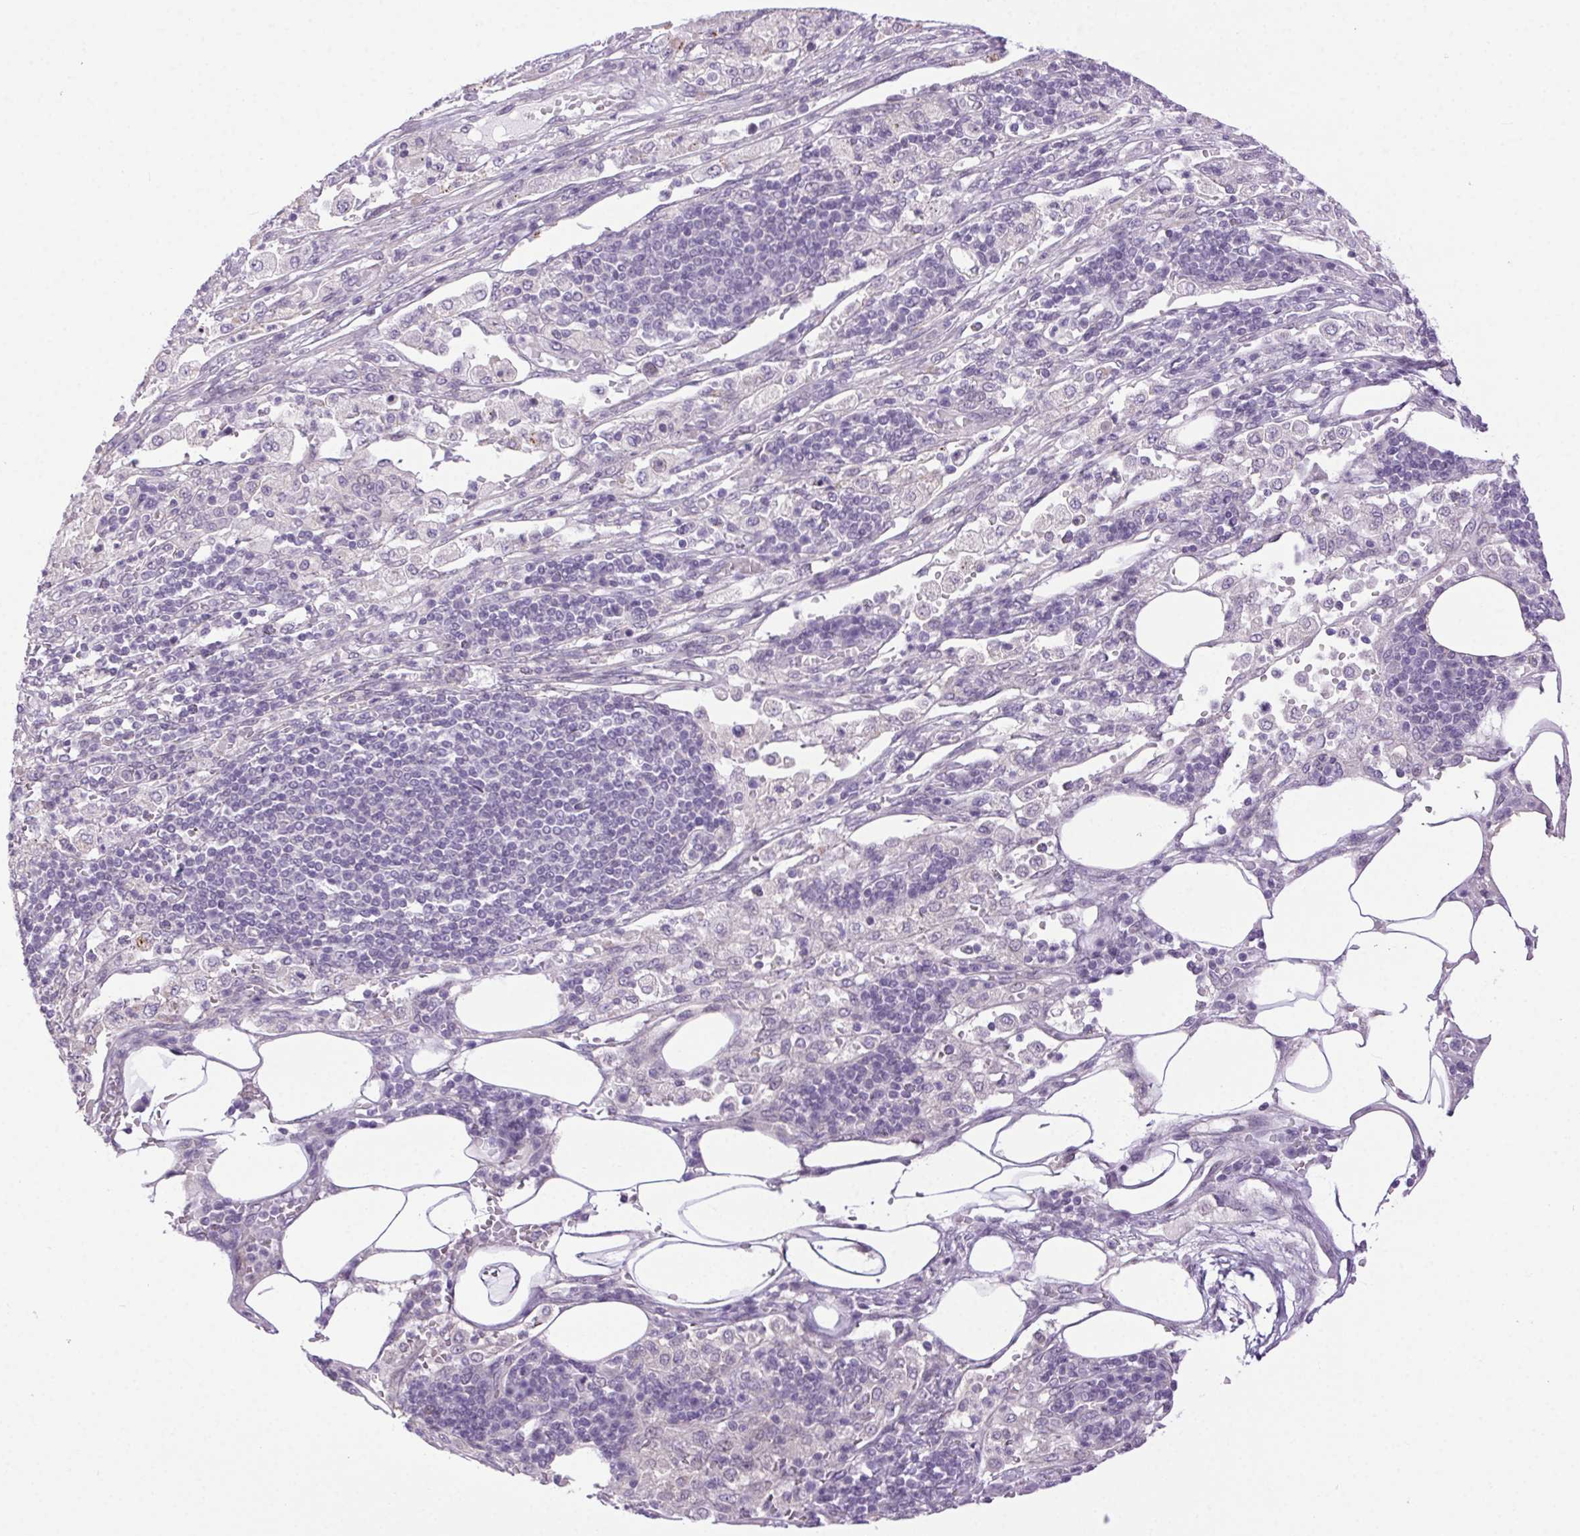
{"staining": {"intensity": "negative", "quantity": "none", "location": "none"}, "tissue": "pancreatic cancer", "cell_type": "Tumor cells", "image_type": "cancer", "snomed": [{"axis": "morphology", "description": "Adenocarcinoma, NOS"}, {"axis": "topography", "description": "Pancreas"}], "caption": "Adenocarcinoma (pancreatic) was stained to show a protein in brown. There is no significant positivity in tumor cells.", "gene": "SYT11", "patient": {"sex": "female", "age": 61}}